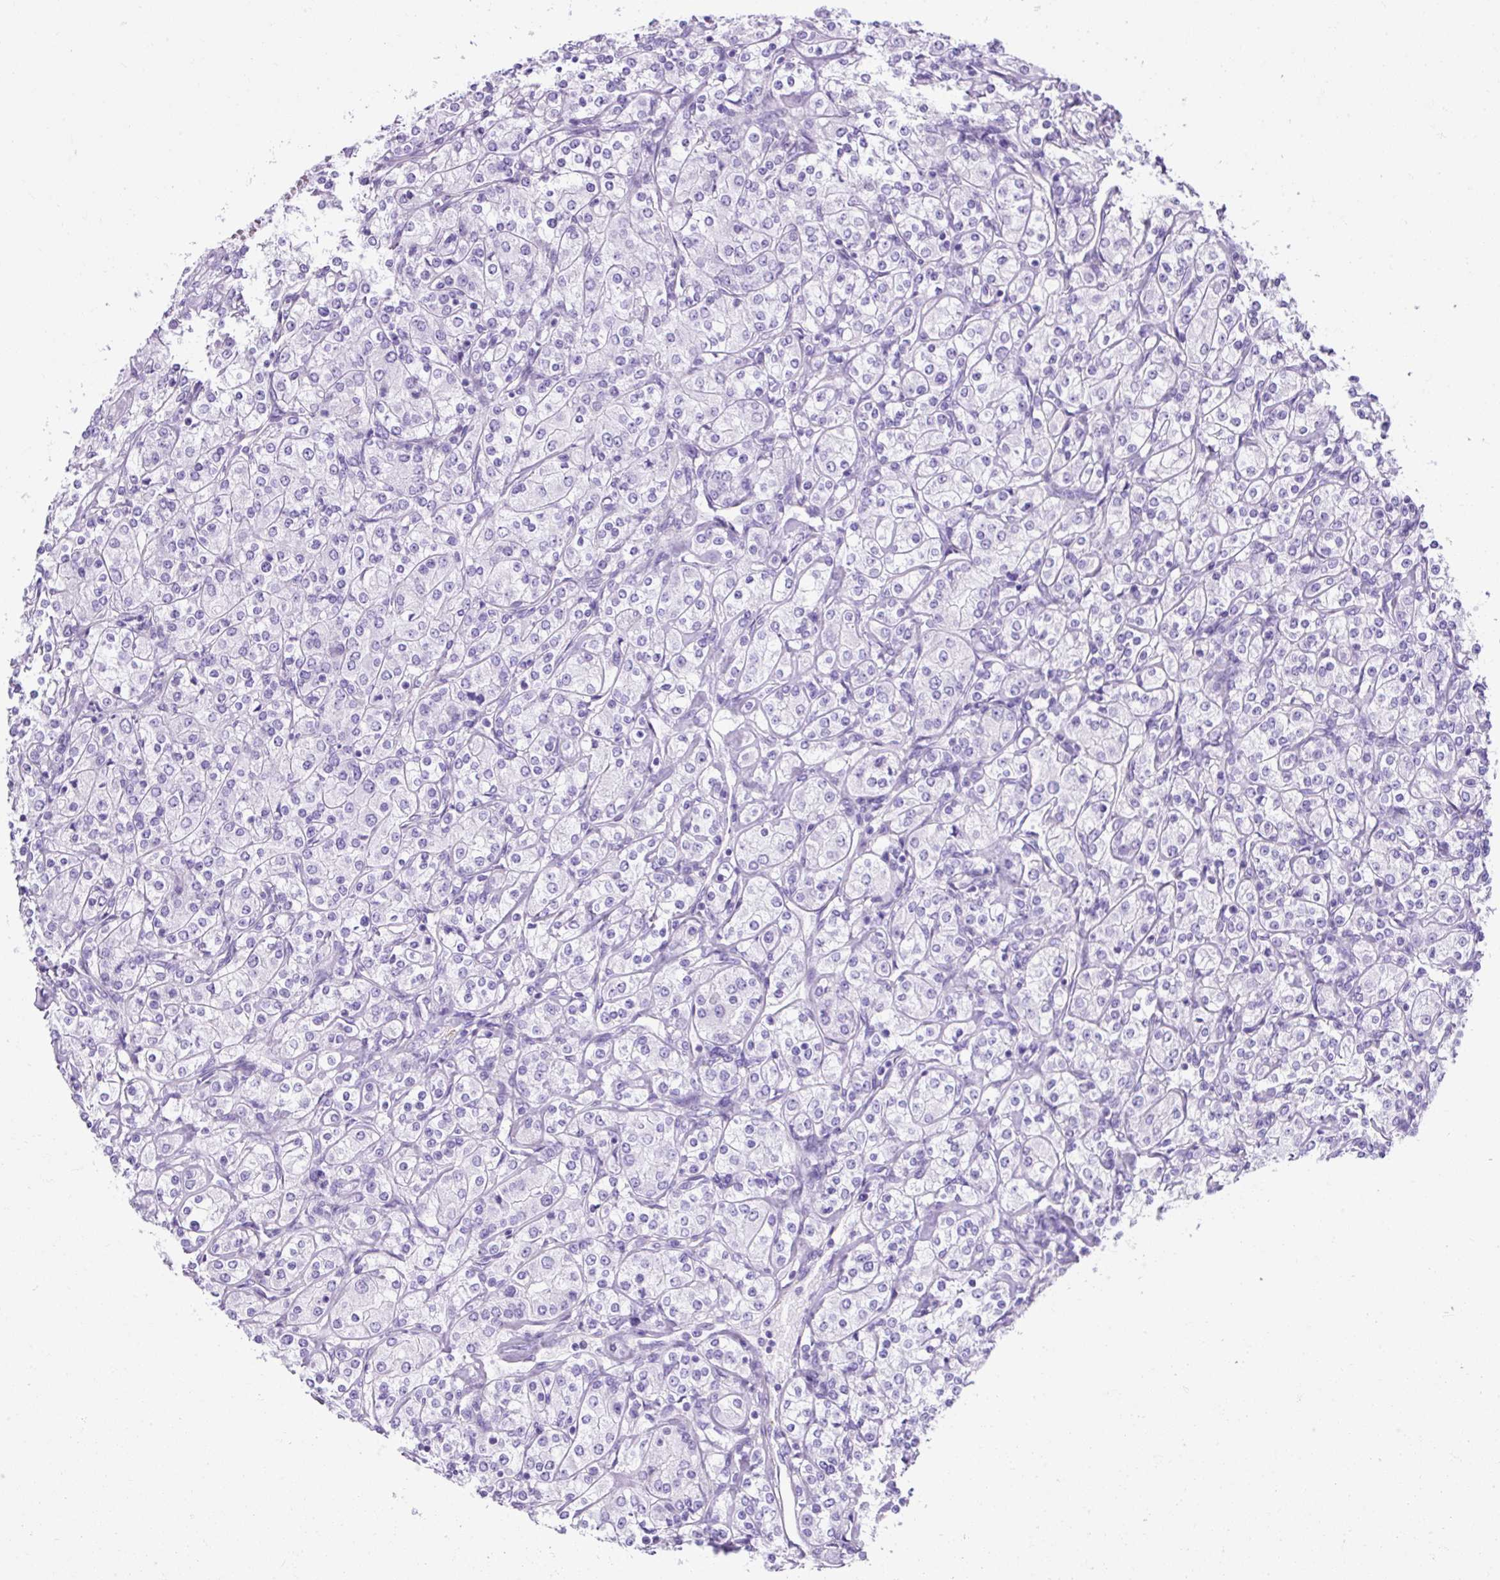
{"staining": {"intensity": "negative", "quantity": "none", "location": "none"}, "tissue": "renal cancer", "cell_type": "Tumor cells", "image_type": "cancer", "snomed": [{"axis": "morphology", "description": "Adenocarcinoma, NOS"}, {"axis": "topography", "description": "Kidney"}], "caption": "Renal adenocarcinoma stained for a protein using immunohistochemistry (IHC) displays no positivity tumor cells.", "gene": "KRT12", "patient": {"sex": "male", "age": 77}}